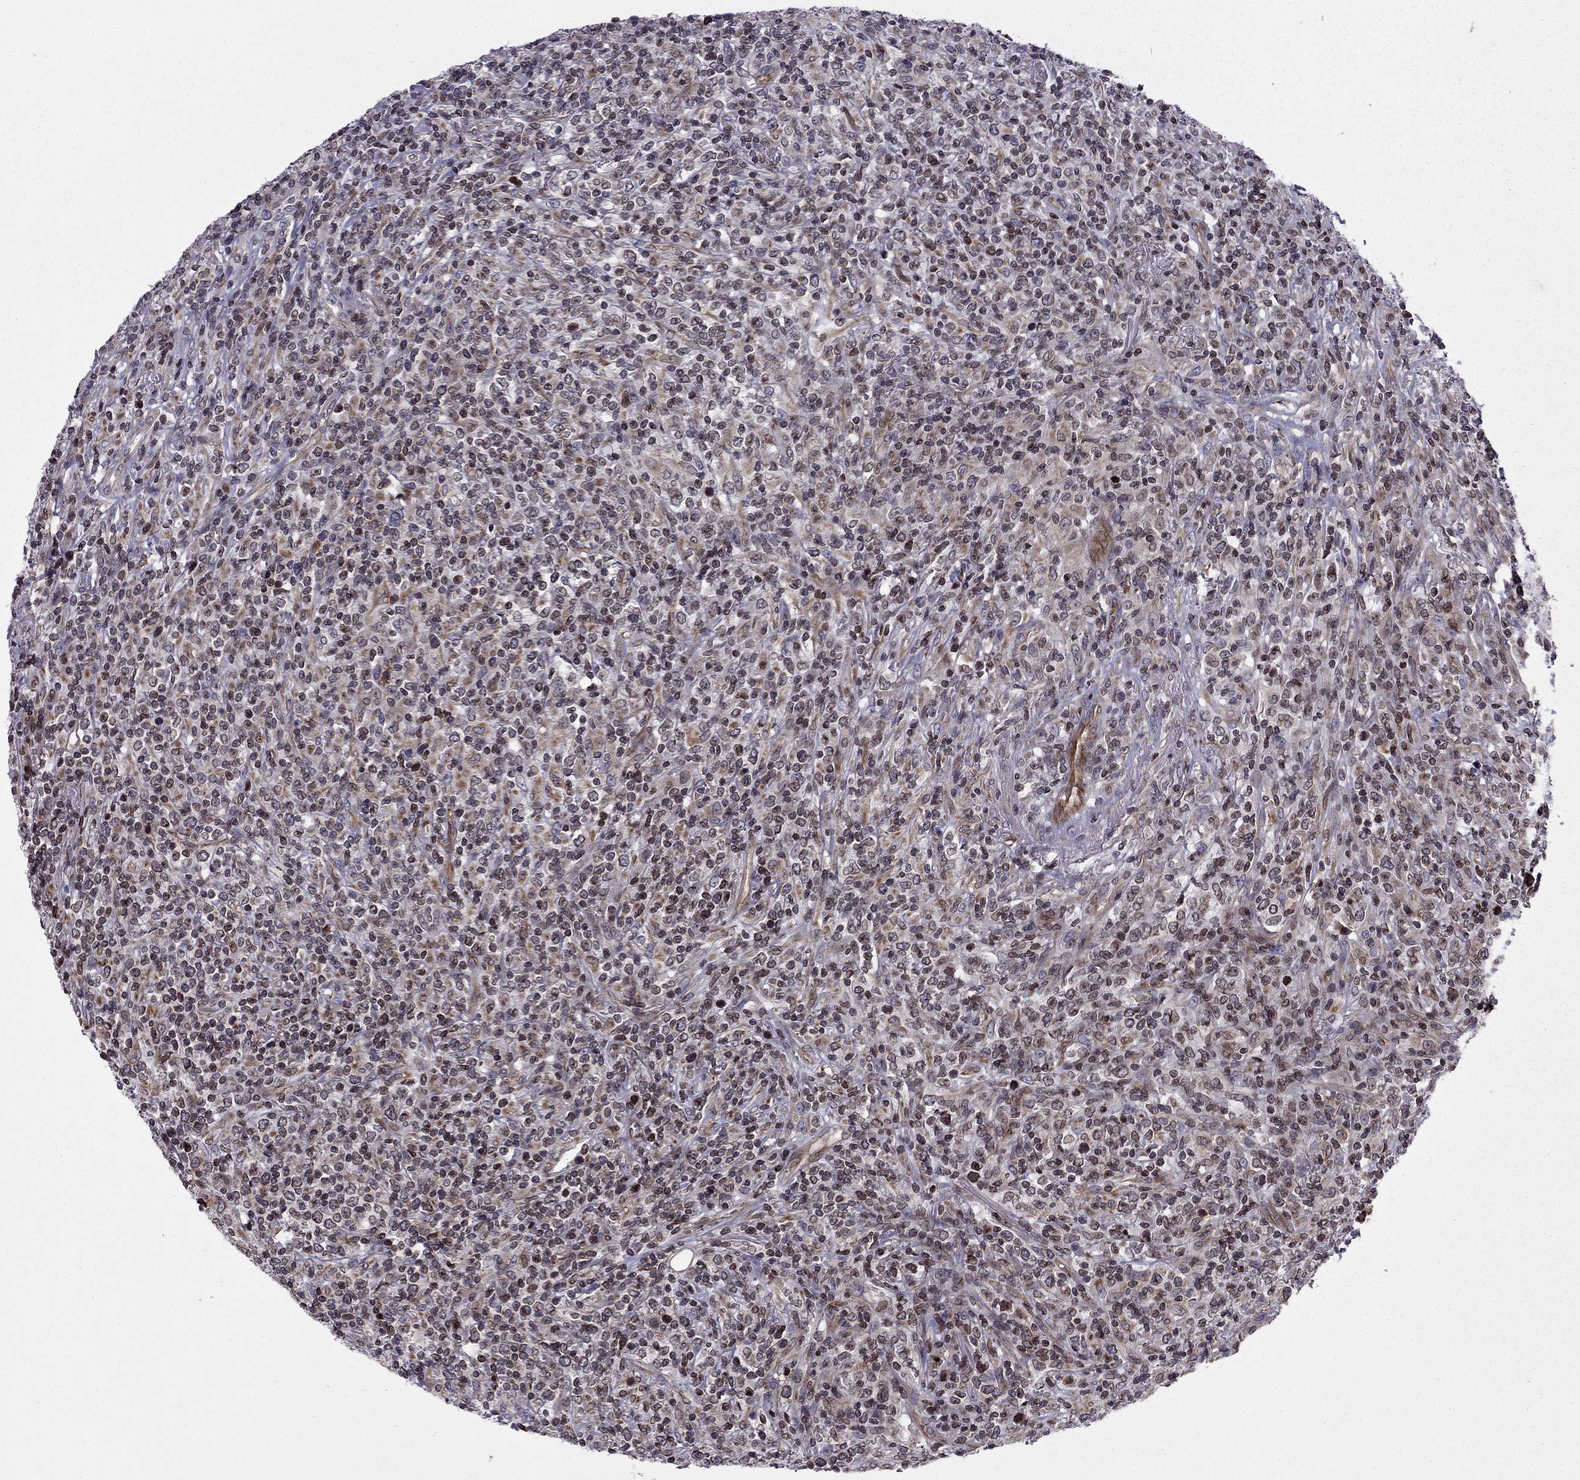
{"staining": {"intensity": "moderate", "quantity": ">75%", "location": "nuclear"}, "tissue": "lymphoma", "cell_type": "Tumor cells", "image_type": "cancer", "snomed": [{"axis": "morphology", "description": "Malignant lymphoma, non-Hodgkin's type, High grade"}, {"axis": "topography", "description": "Lung"}], "caption": "High-grade malignant lymphoma, non-Hodgkin's type tissue displays moderate nuclear positivity in approximately >75% of tumor cells", "gene": "CDC42BPA", "patient": {"sex": "male", "age": 79}}